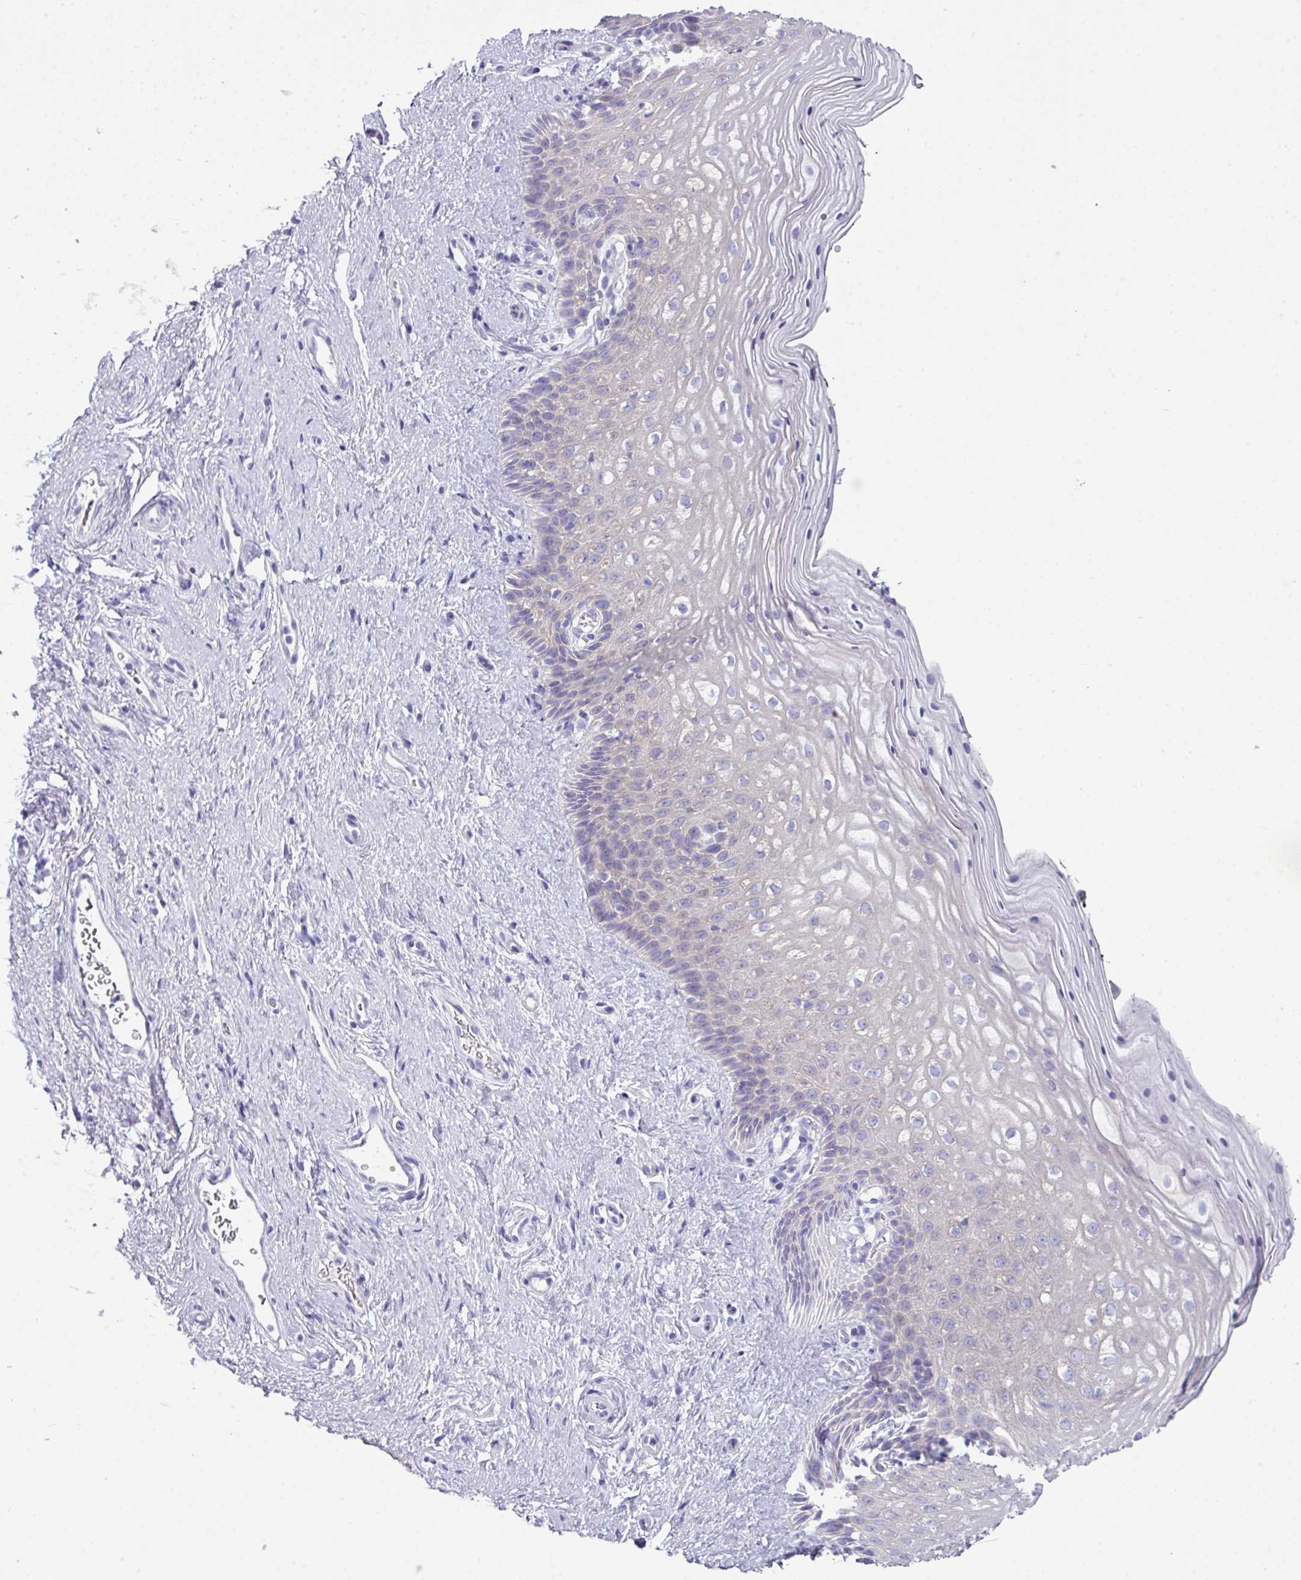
{"staining": {"intensity": "negative", "quantity": "none", "location": "none"}, "tissue": "vagina", "cell_type": "Squamous epithelial cells", "image_type": "normal", "snomed": [{"axis": "morphology", "description": "Normal tissue, NOS"}, {"axis": "topography", "description": "Vagina"}], "caption": "The micrograph displays no staining of squamous epithelial cells in benign vagina. Nuclei are stained in blue.", "gene": "ABCC5", "patient": {"sex": "female", "age": 47}}